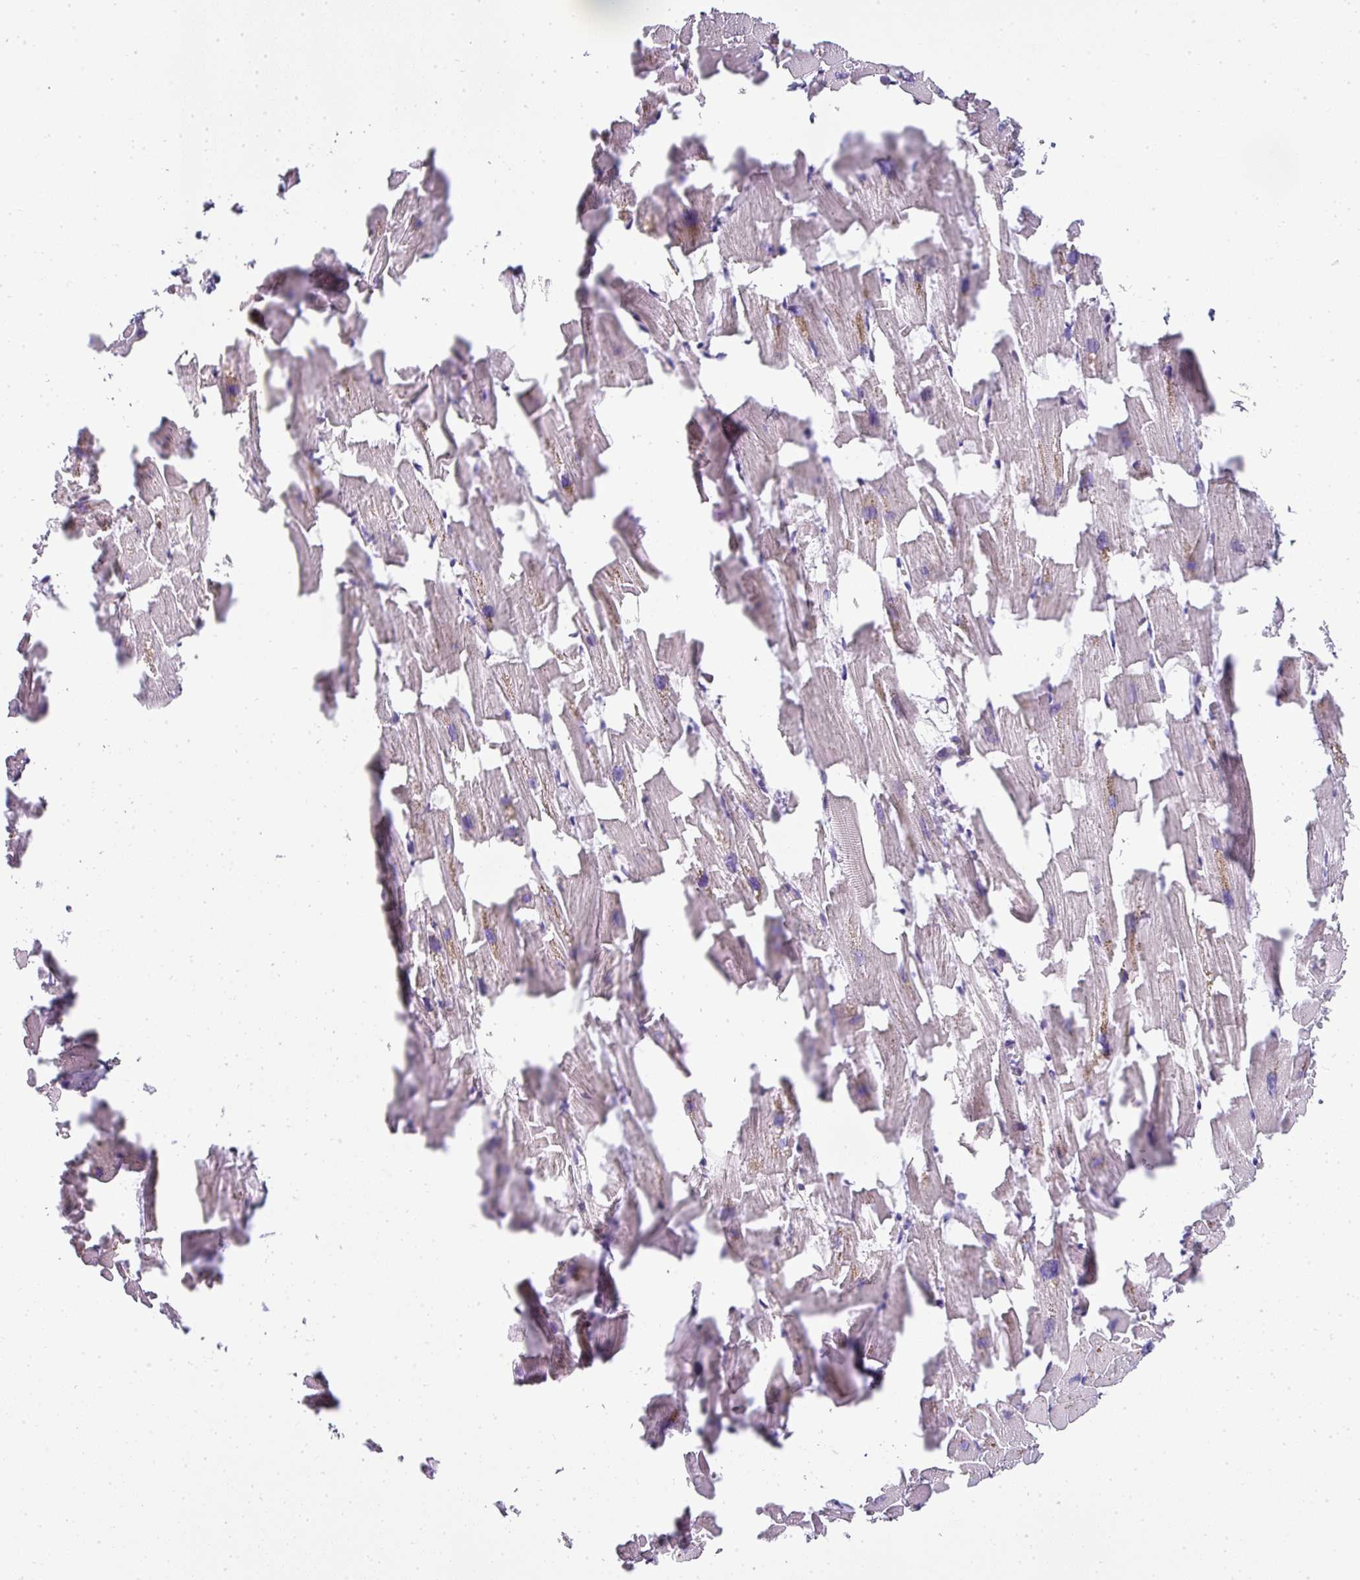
{"staining": {"intensity": "moderate", "quantity": "<25%", "location": "cytoplasmic/membranous,nuclear"}, "tissue": "heart muscle", "cell_type": "Cardiomyocytes", "image_type": "normal", "snomed": [{"axis": "morphology", "description": "Normal tissue, NOS"}, {"axis": "topography", "description": "Heart"}], "caption": "The micrograph reveals staining of normal heart muscle, revealing moderate cytoplasmic/membranous,nuclear protein staining (brown color) within cardiomyocytes.", "gene": "ASXL3", "patient": {"sex": "female", "age": 64}}